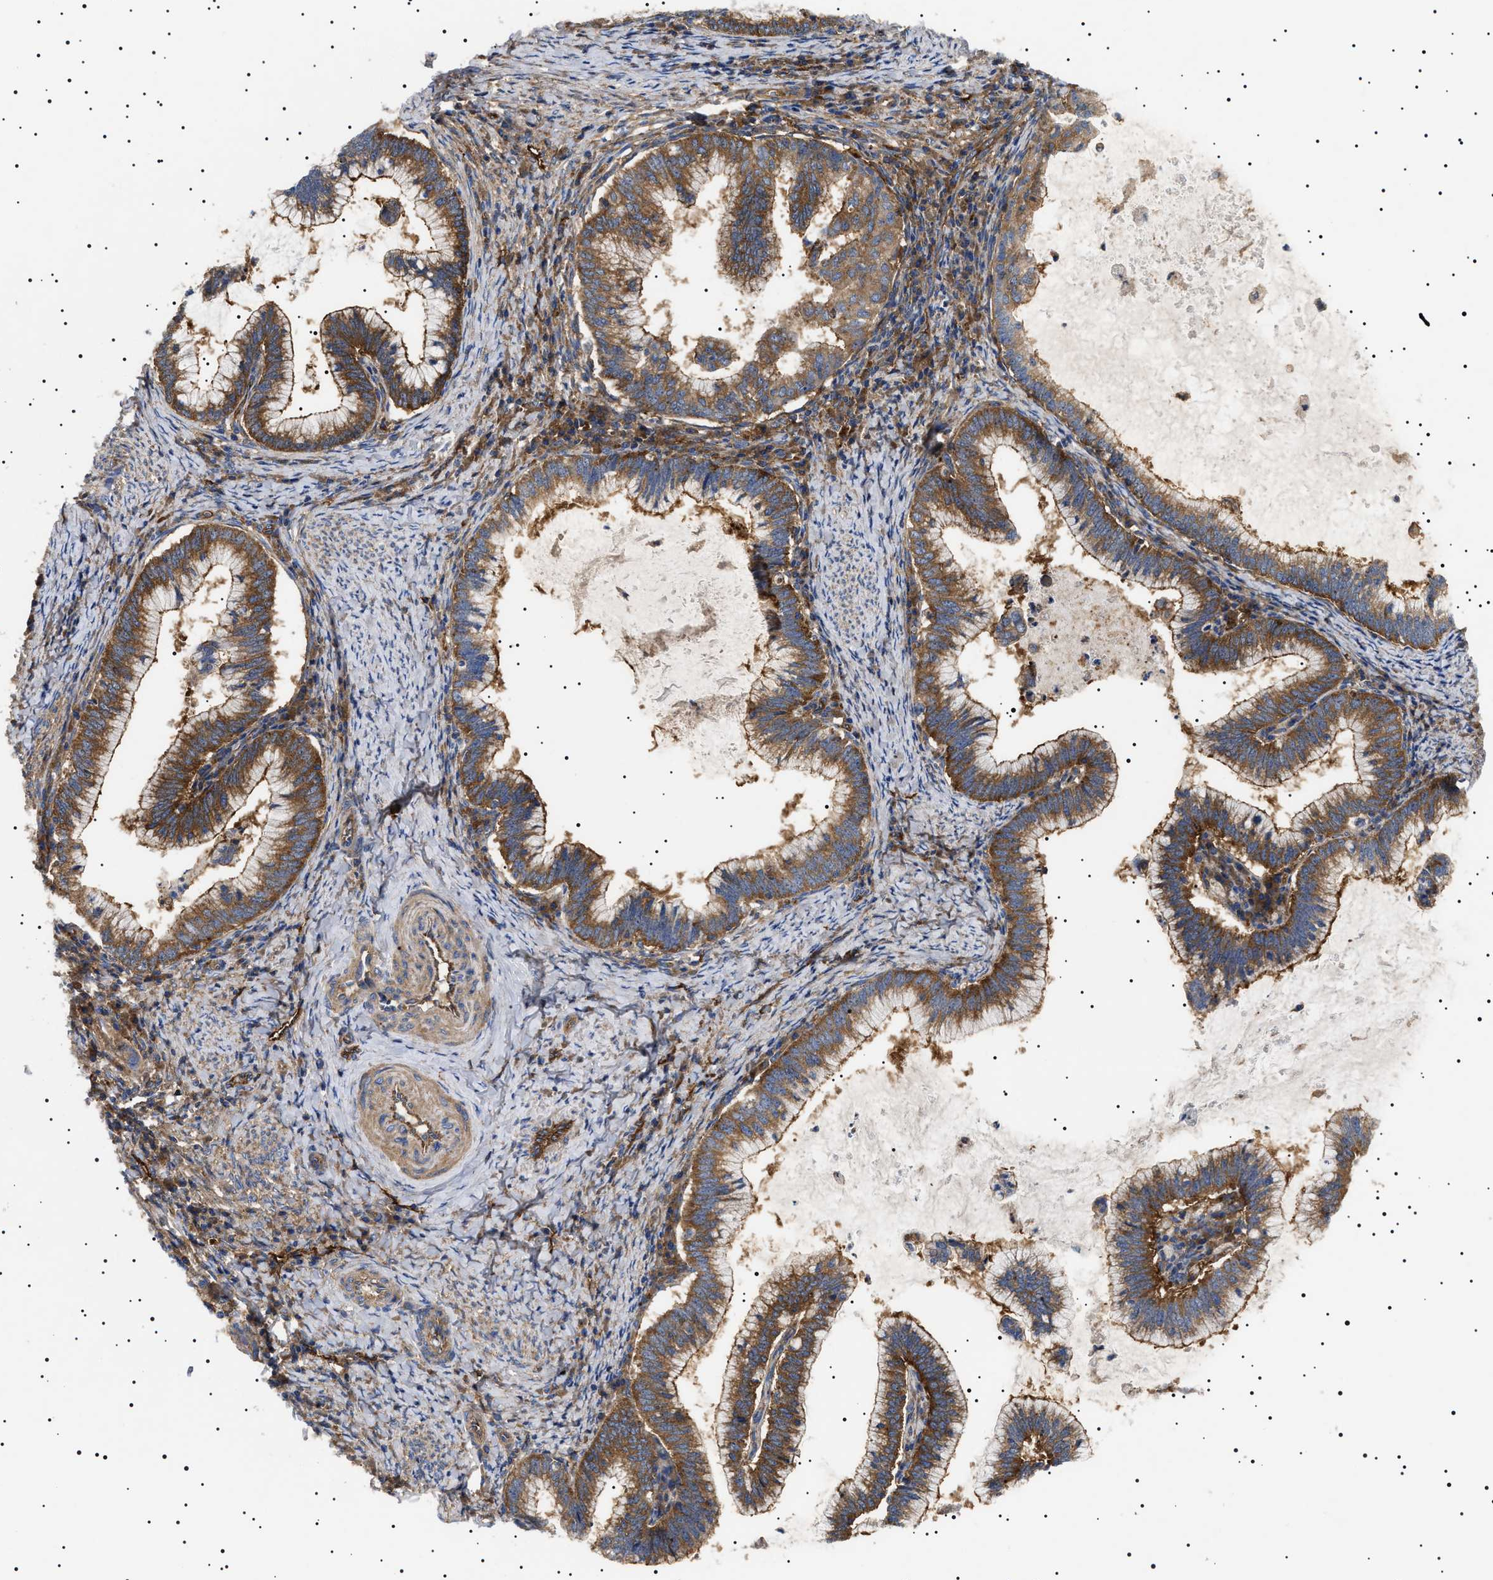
{"staining": {"intensity": "strong", "quantity": ">75%", "location": "cytoplasmic/membranous"}, "tissue": "cervical cancer", "cell_type": "Tumor cells", "image_type": "cancer", "snomed": [{"axis": "morphology", "description": "Adenocarcinoma, NOS"}, {"axis": "topography", "description": "Cervix"}], "caption": "Strong cytoplasmic/membranous staining for a protein is seen in about >75% of tumor cells of cervical cancer (adenocarcinoma) using immunohistochemistry (IHC).", "gene": "TPP2", "patient": {"sex": "female", "age": 36}}